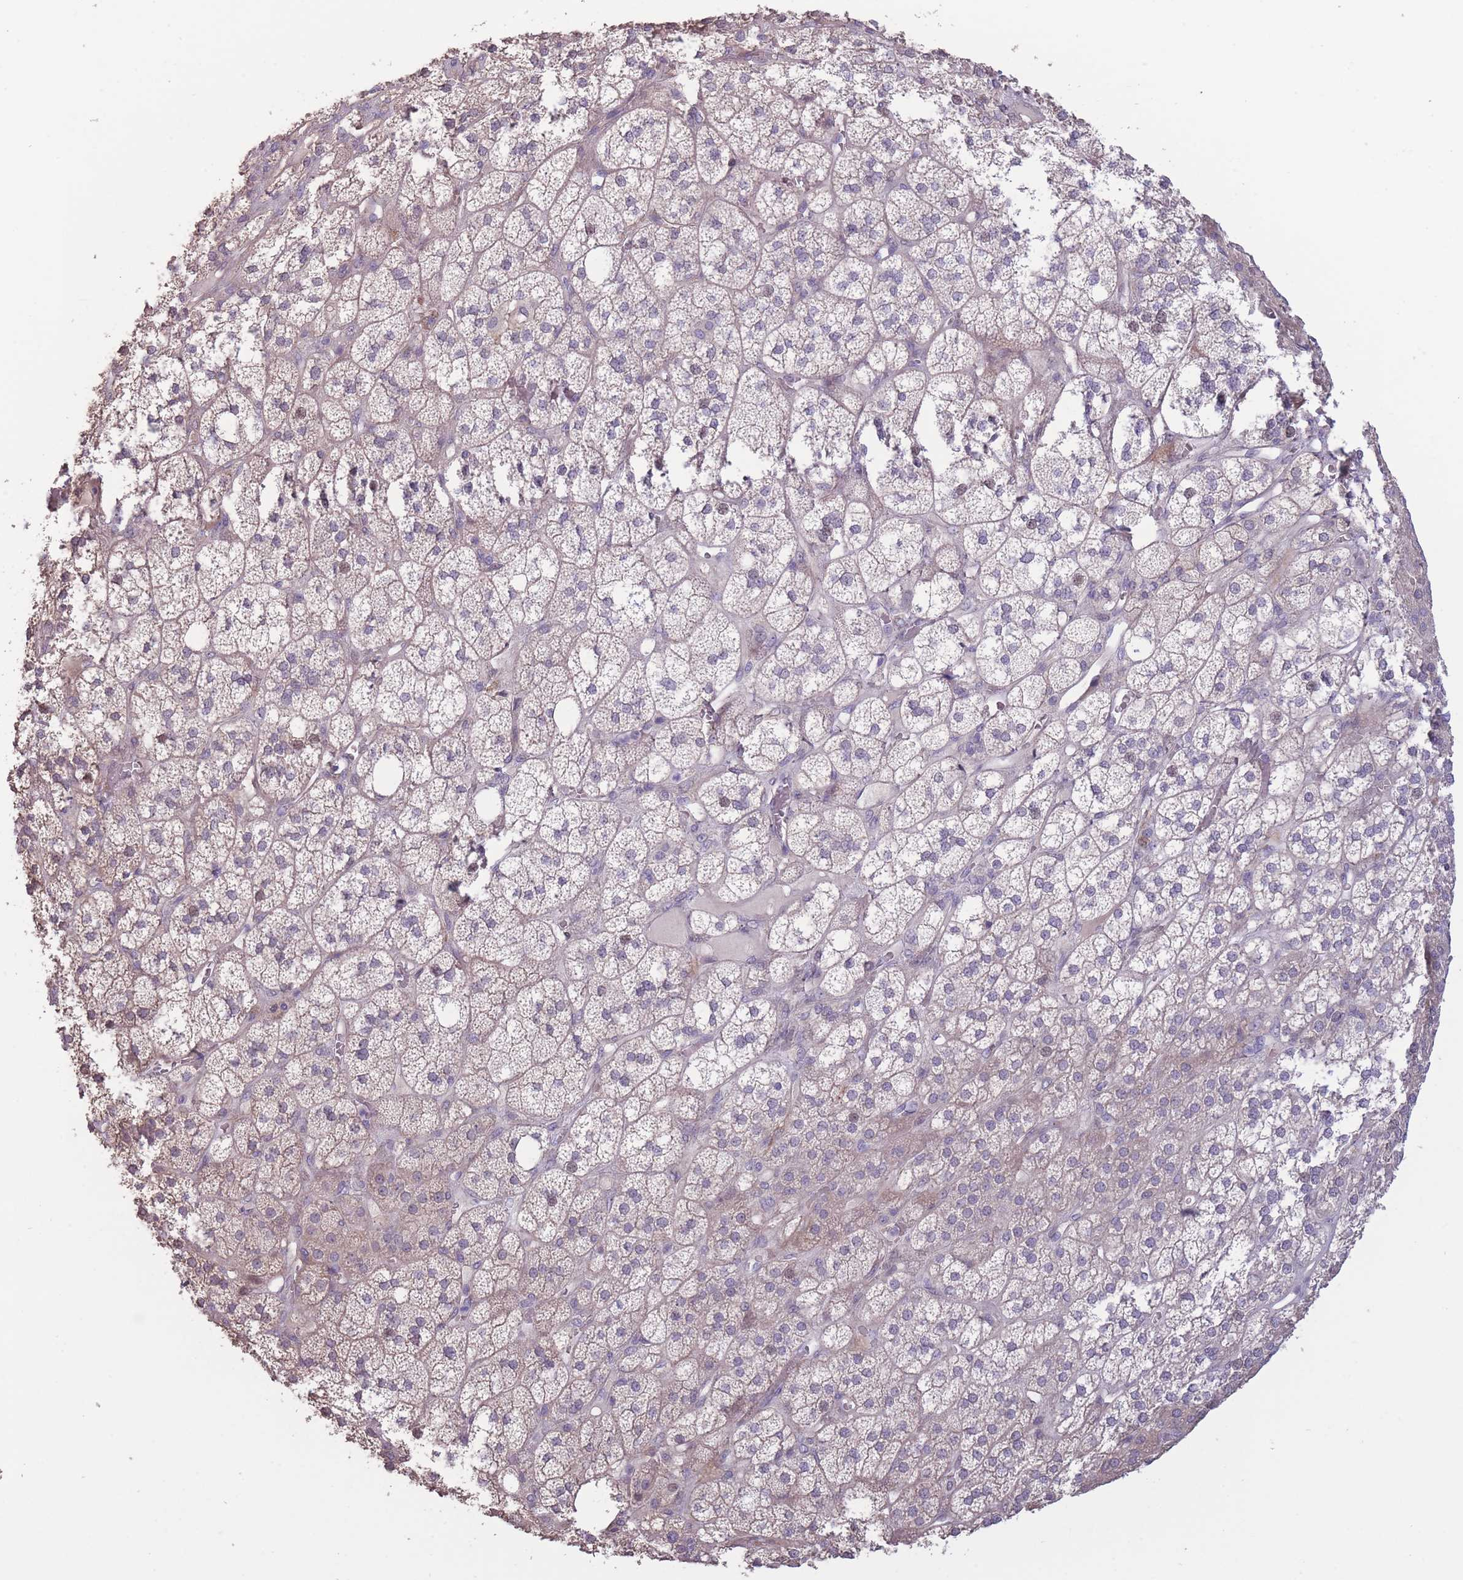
{"staining": {"intensity": "weak", "quantity": "<25%", "location": "cytoplasmic/membranous"}, "tissue": "adrenal gland", "cell_type": "Glandular cells", "image_type": "normal", "snomed": [{"axis": "morphology", "description": "Normal tissue, NOS"}, {"axis": "topography", "description": "Adrenal gland"}], "caption": "Immunohistochemistry histopathology image of benign adrenal gland: adrenal gland stained with DAB (3,3'-diaminobenzidine) exhibits no significant protein expression in glandular cells.", "gene": "RSPH10B2", "patient": {"sex": "male", "age": 61}}